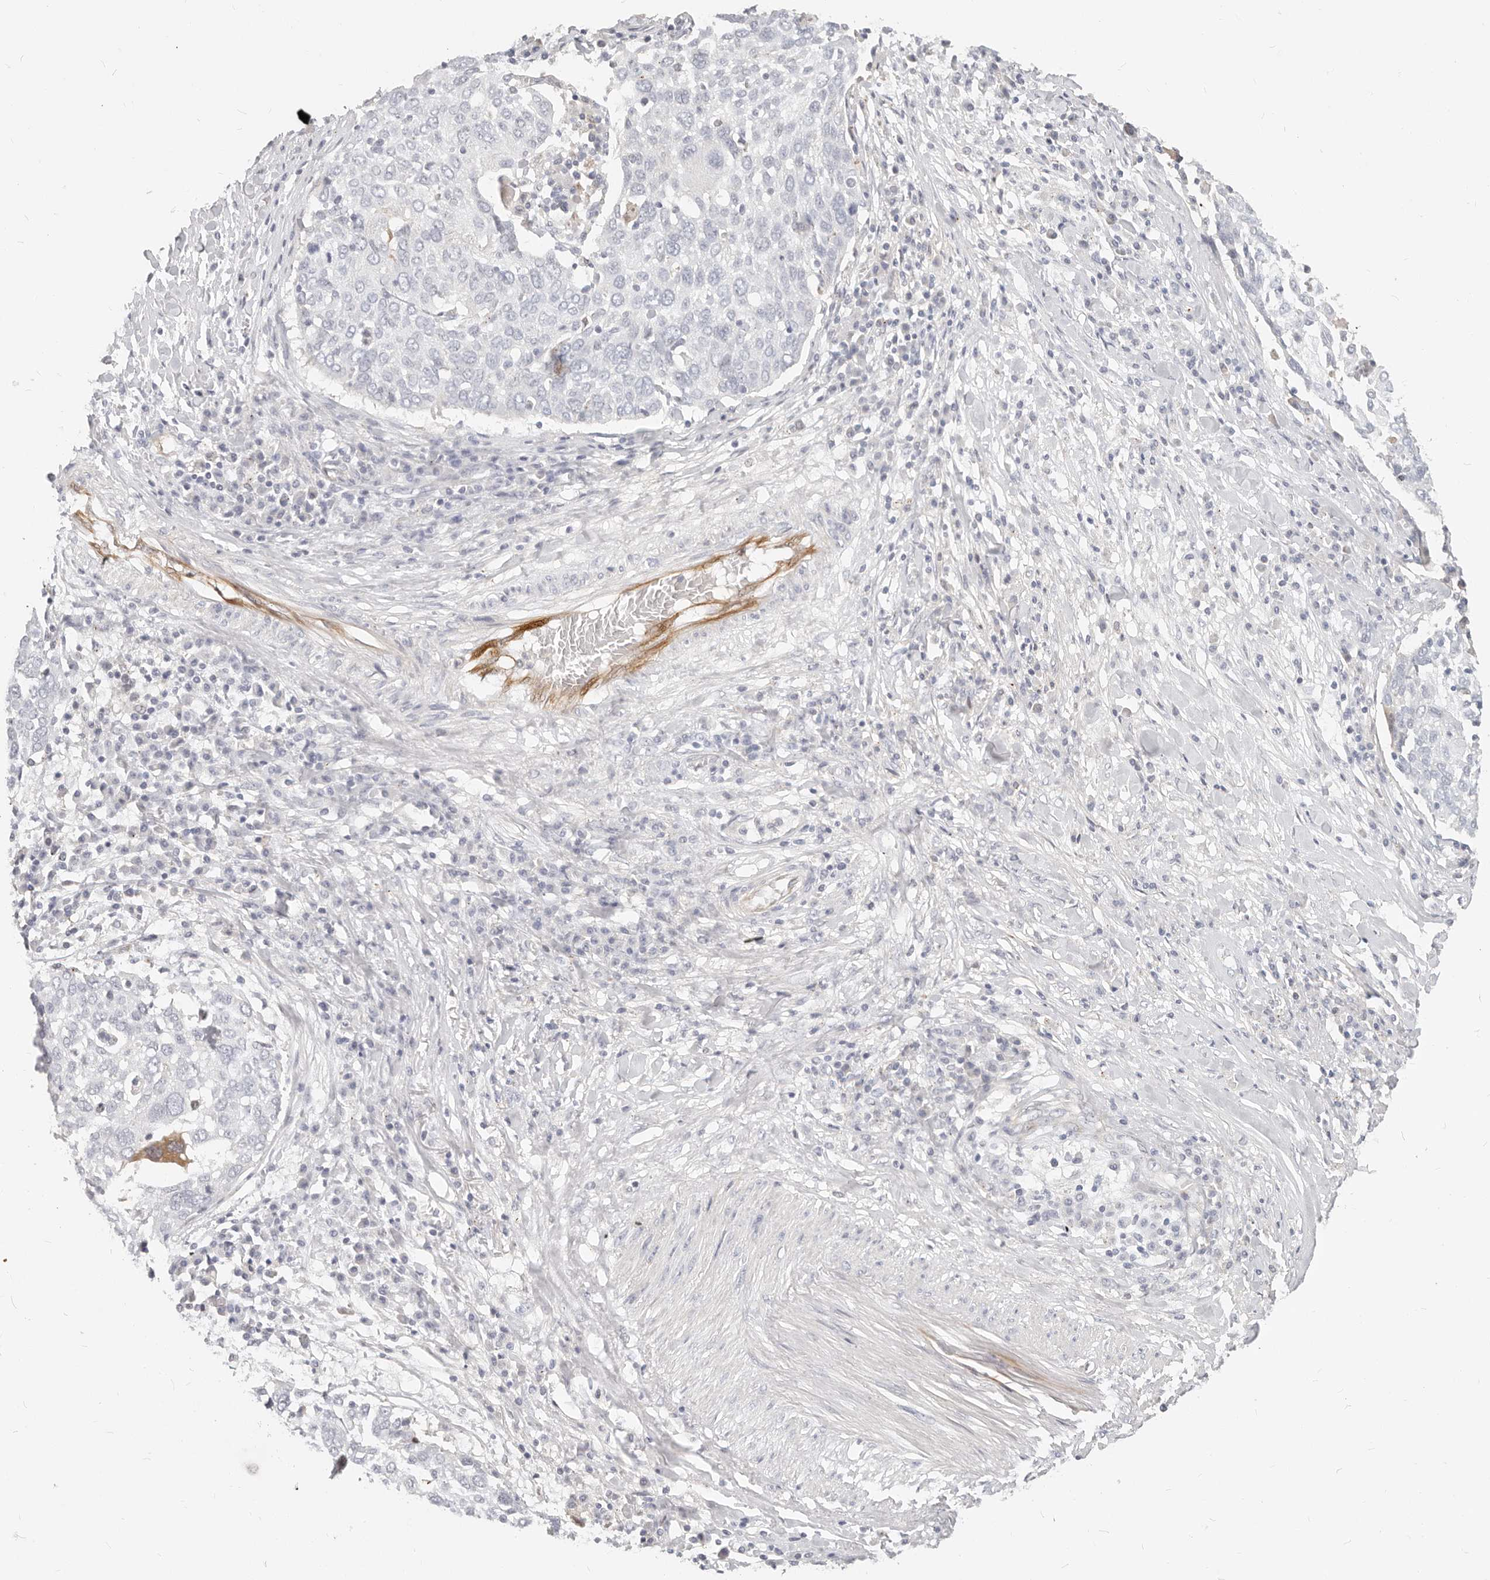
{"staining": {"intensity": "negative", "quantity": "none", "location": "none"}, "tissue": "lung cancer", "cell_type": "Tumor cells", "image_type": "cancer", "snomed": [{"axis": "morphology", "description": "Squamous cell carcinoma, NOS"}, {"axis": "topography", "description": "Lung"}], "caption": "Immunohistochemistry (IHC) micrograph of squamous cell carcinoma (lung) stained for a protein (brown), which reveals no expression in tumor cells.", "gene": "ZRANB1", "patient": {"sex": "male", "age": 65}}